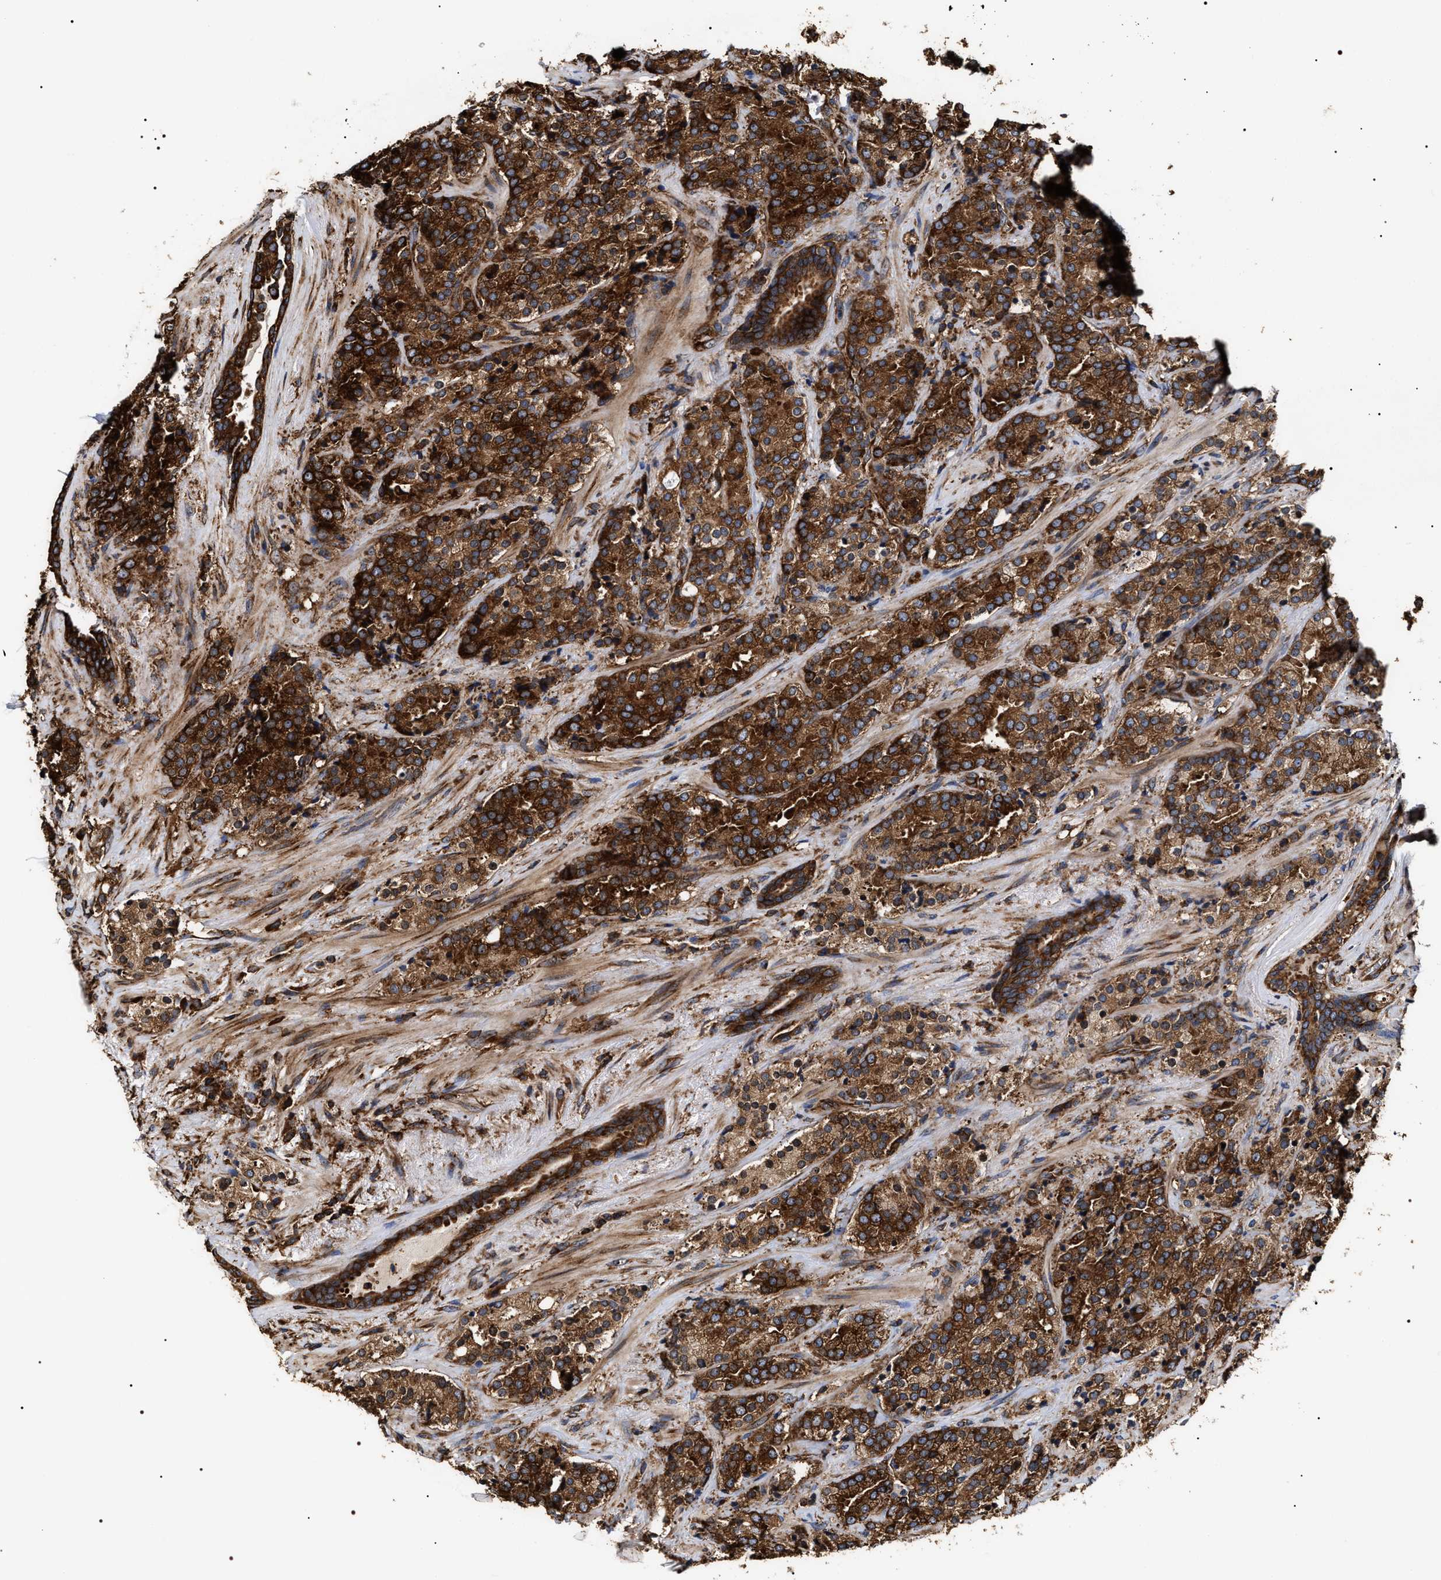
{"staining": {"intensity": "strong", "quantity": ">75%", "location": "cytoplasmic/membranous"}, "tissue": "prostate cancer", "cell_type": "Tumor cells", "image_type": "cancer", "snomed": [{"axis": "morphology", "description": "Adenocarcinoma, High grade"}, {"axis": "topography", "description": "Prostate"}], "caption": "An image of adenocarcinoma (high-grade) (prostate) stained for a protein reveals strong cytoplasmic/membranous brown staining in tumor cells.", "gene": "SERBP1", "patient": {"sex": "male", "age": 71}}